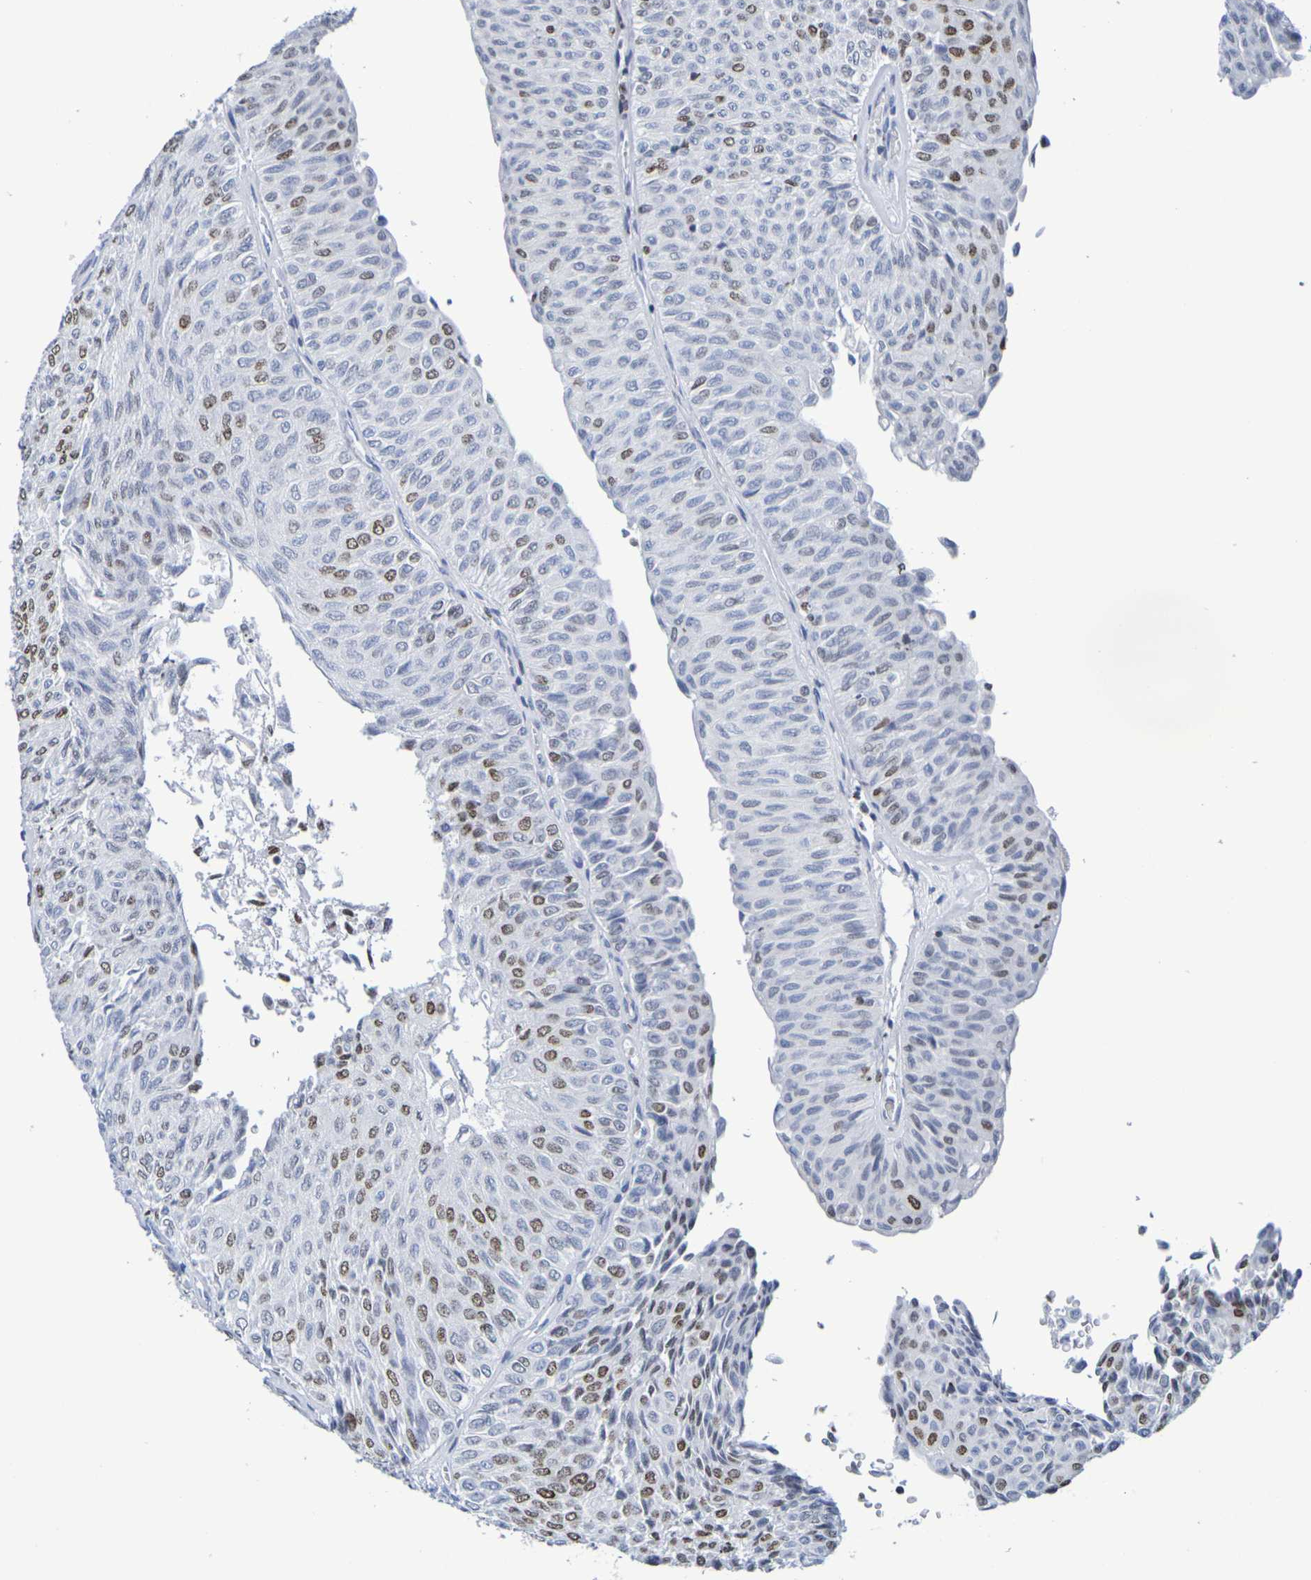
{"staining": {"intensity": "moderate", "quantity": "25%-75%", "location": "nuclear"}, "tissue": "urothelial cancer", "cell_type": "Tumor cells", "image_type": "cancer", "snomed": [{"axis": "morphology", "description": "Urothelial carcinoma, Low grade"}, {"axis": "topography", "description": "Urinary bladder"}], "caption": "Immunohistochemical staining of urothelial cancer exhibits medium levels of moderate nuclear protein expression in about 25%-75% of tumor cells.", "gene": "H1-5", "patient": {"sex": "male", "age": 78}}